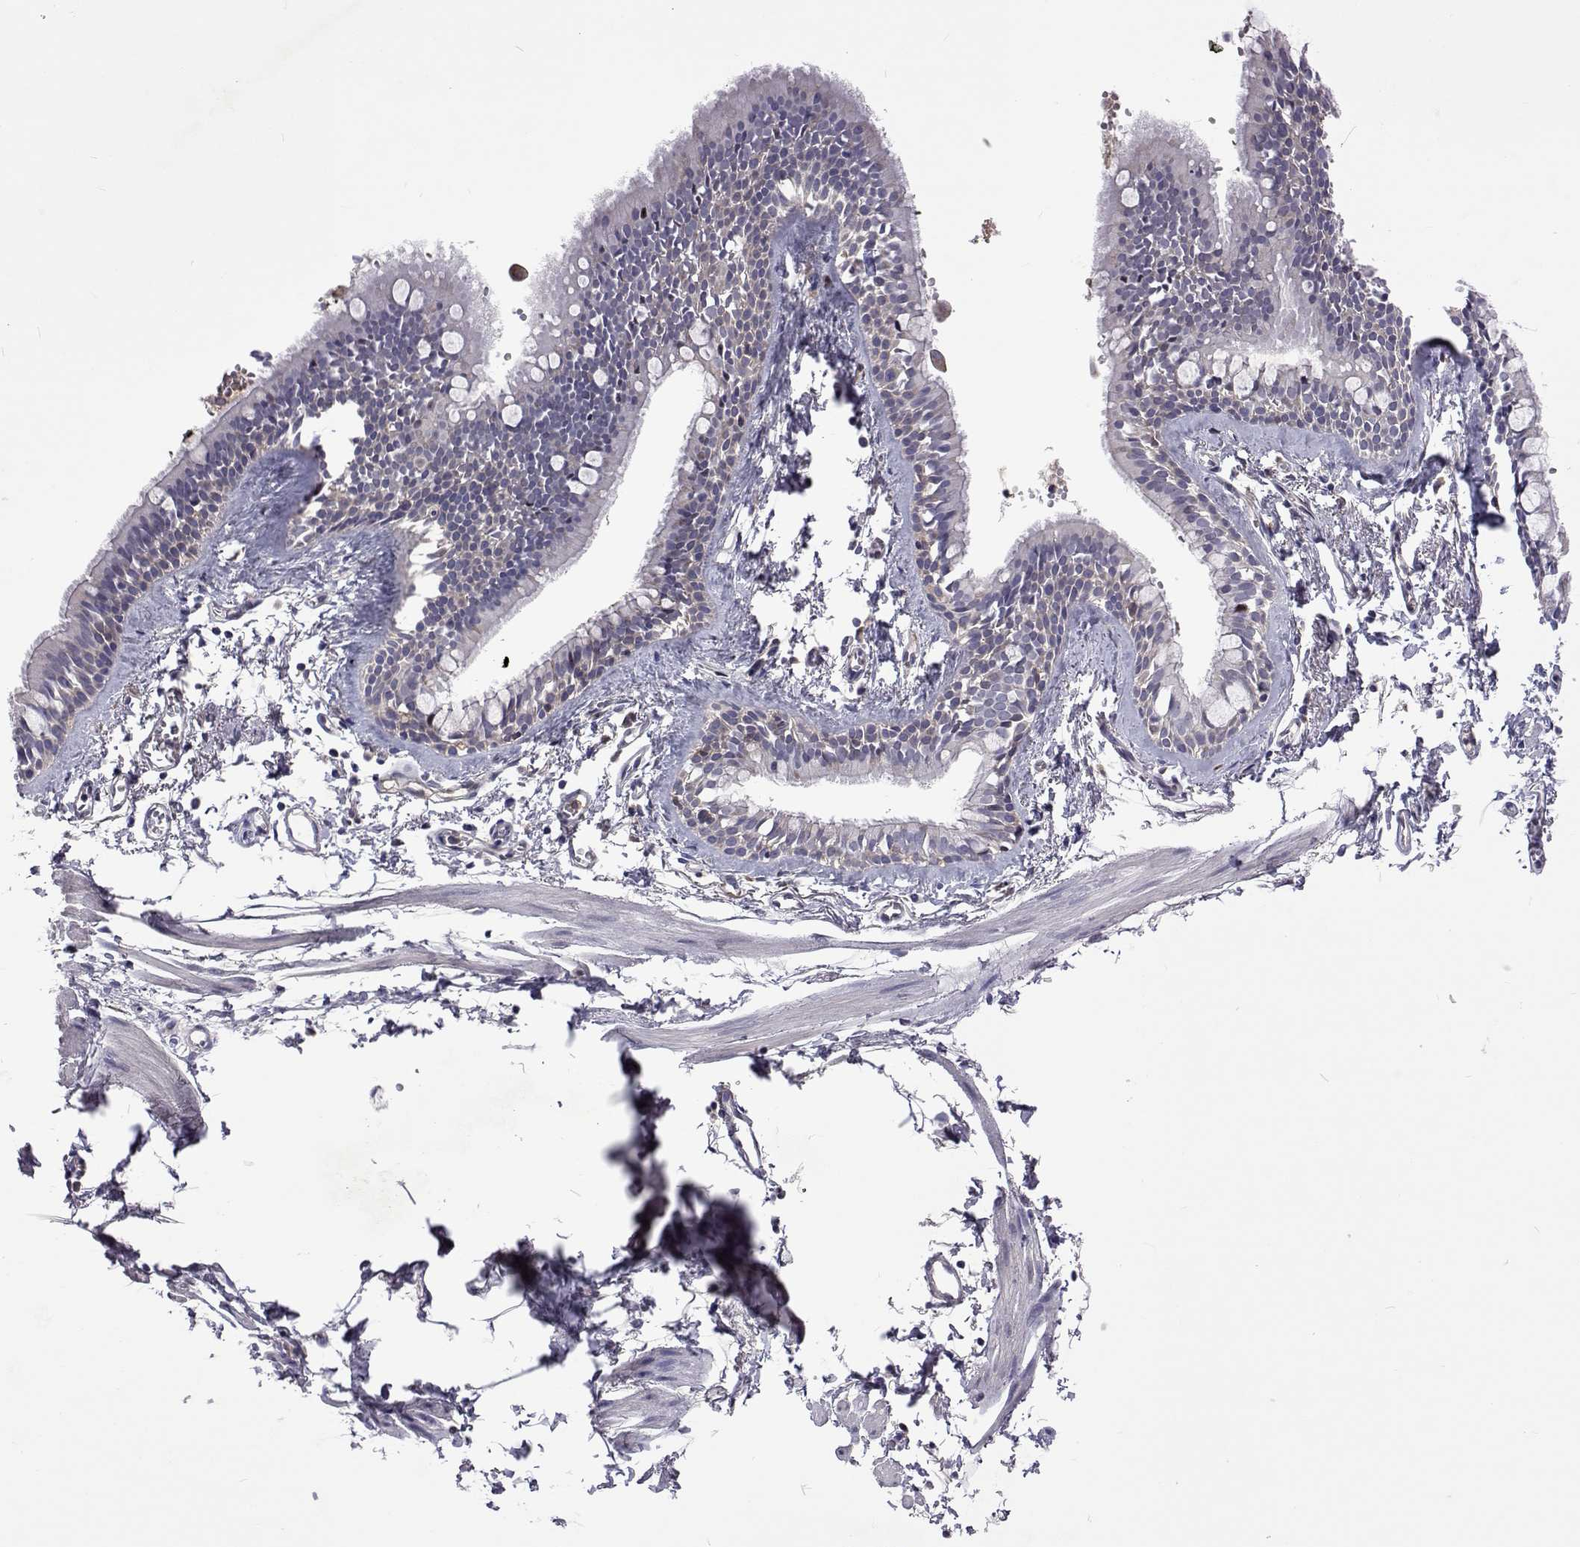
{"staining": {"intensity": "negative", "quantity": "none", "location": "none"}, "tissue": "bronchus", "cell_type": "Respiratory epithelial cells", "image_type": "normal", "snomed": [{"axis": "morphology", "description": "Normal tissue, NOS"}, {"axis": "topography", "description": "Cartilage tissue"}, {"axis": "topography", "description": "Bronchus"}], "caption": "IHC of benign human bronchus shows no expression in respiratory epithelial cells. Brightfield microscopy of immunohistochemistry stained with DAB (brown) and hematoxylin (blue), captured at high magnification.", "gene": "TCF15", "patient": {"sex": "female", "age": 59}}